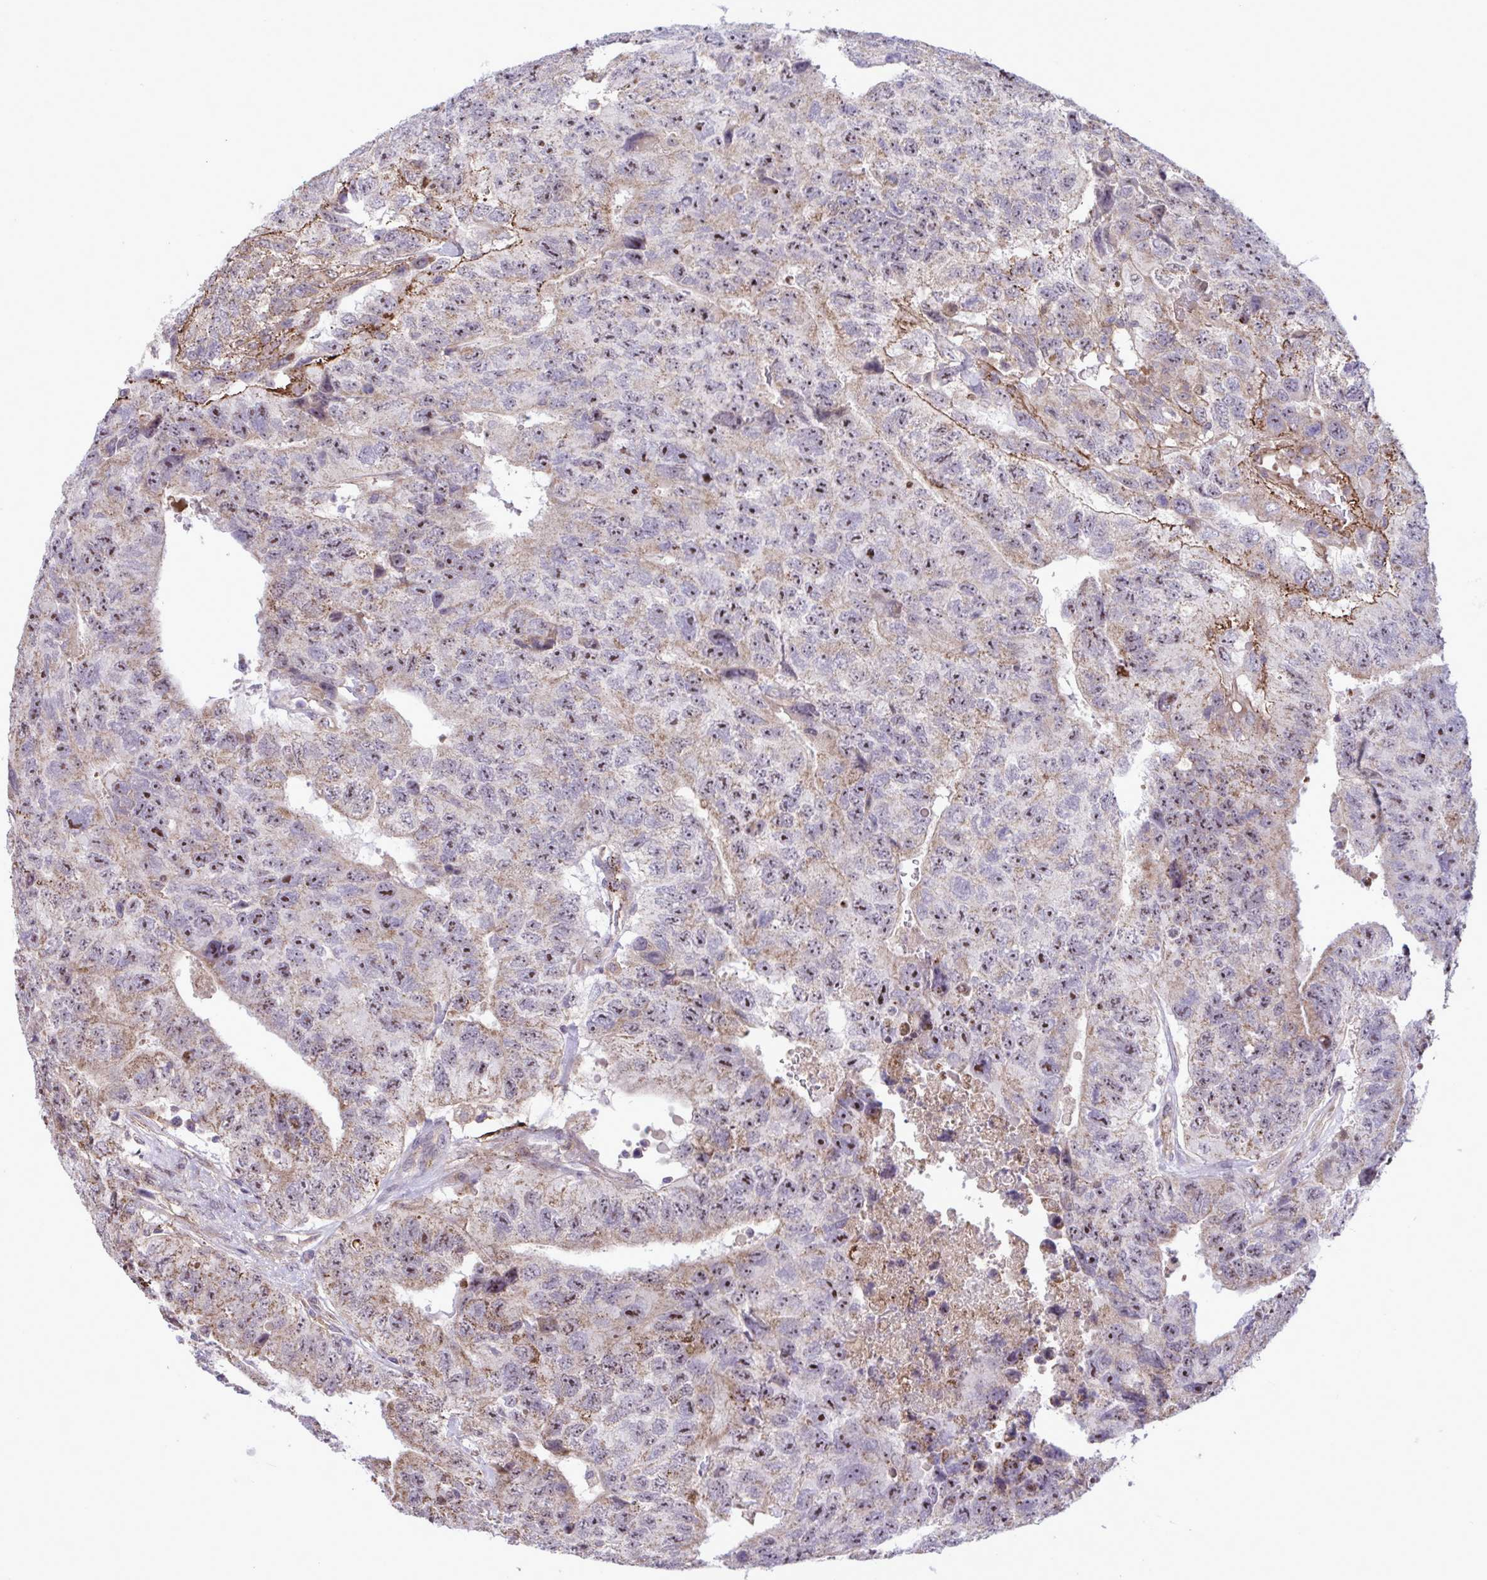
{"staining": {"intensity": "moderate", "quantity": ">75%", "location": "cytoplasmic/membranous,nuclear"}, "tissue": "testis cancer", "cell_type": "Tumor cells", "image_type": "cancer", "snomed": [{"axis": "morphology", "description": "Carcinoma, Embryonal, NOS"}, {"axis": "topography", "description": "Testis"}], "caption": "A brown stain highlights moderate cytoplasmic/membranous and nuclear staining of a protein in testis cancer tumor cells.", "gene": "CD101", "patient": {"sex": "male", "age": 24}}